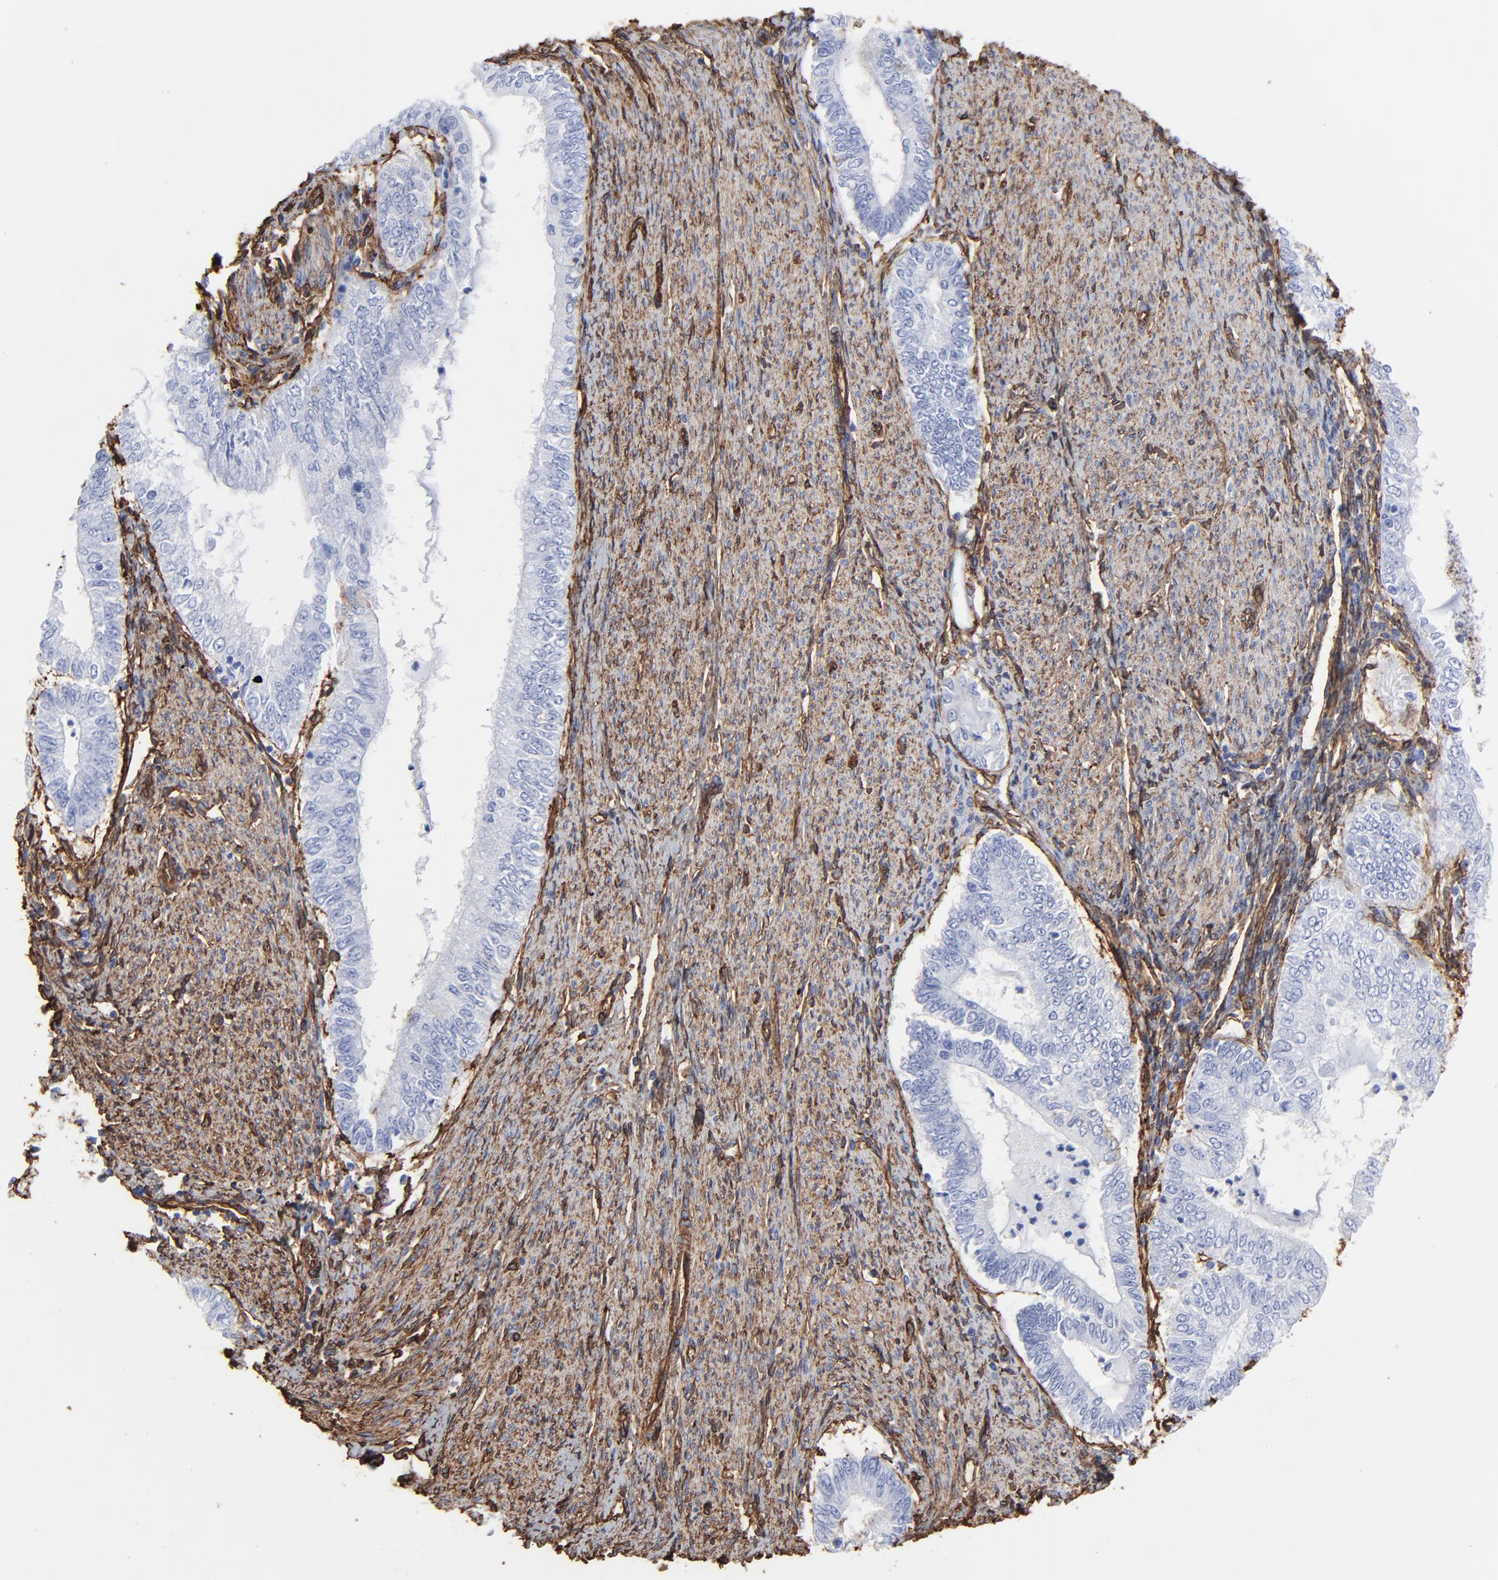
{"staining": {"intensity": "negative", "quantity": "none", "location": "none"}, "tissue": "endometrial cancer", "cell_type": "Tumor cells", "image_type": "cancer", "snomed": [{"axis": "morphology", "description": "Adenocarcinoma, NOS"}, {"axis": "topography", "description": "Endometrium"}], "caption": "Photomicrograph shows no significant protein positivity in tumor cells of endometrial cancer (adenocarcinoma).", "gene": "CAV1", "patient": {"sex": "female", "age": 66}}